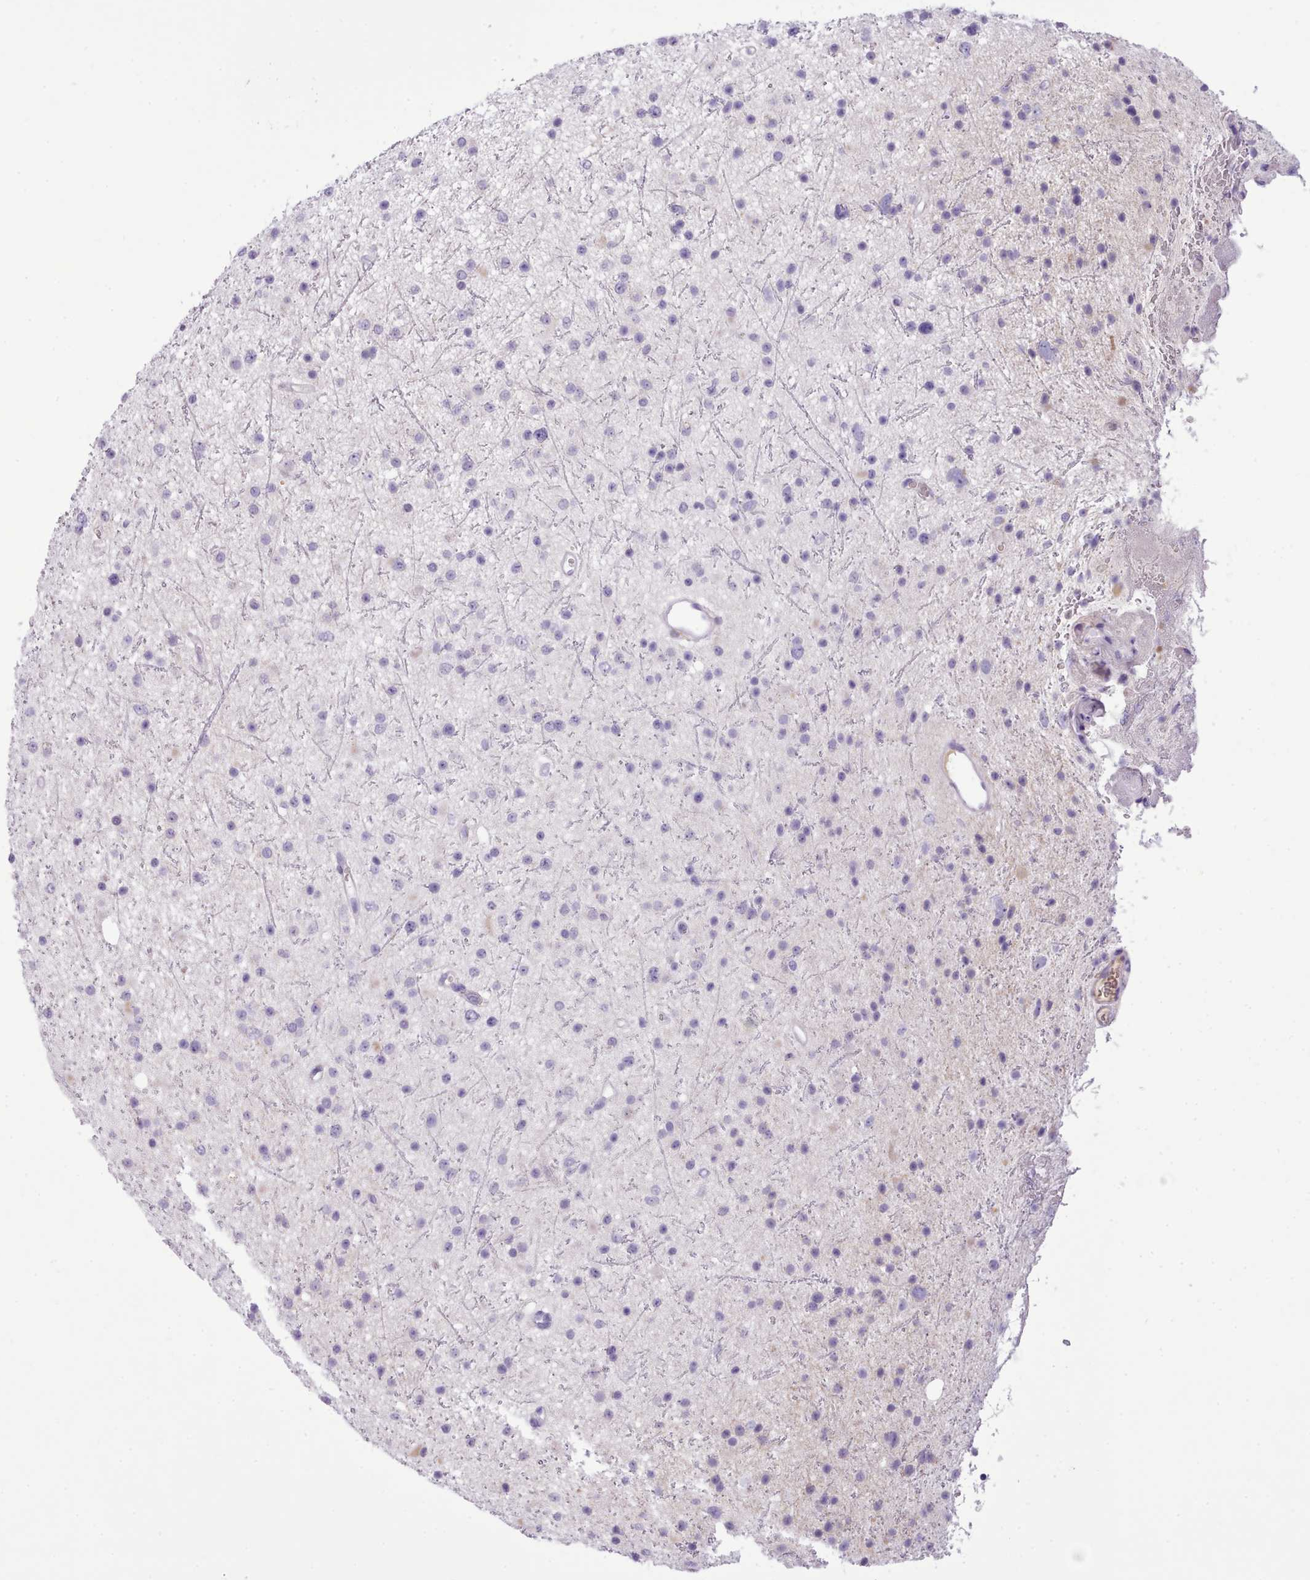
{"staining": {"intensity": "negative", "quantity": "none", "location": "none"}, "tissue": "glioma", "cell_type": "Tumor cells", "image_type": "cancer", "snomed": [{"axis": "morphology", "description": "Glioma, malignant, Low grade"}, {"axis": "topography", "description": "Cerebral cortex"}], "caption": "An immunohistochemistry (IHC) micrograph of glioma is shown. There is no staining in tumor cells of glioma.", "gene": "CYP2A13", "patient": {"sex": "female", "age": 39}}